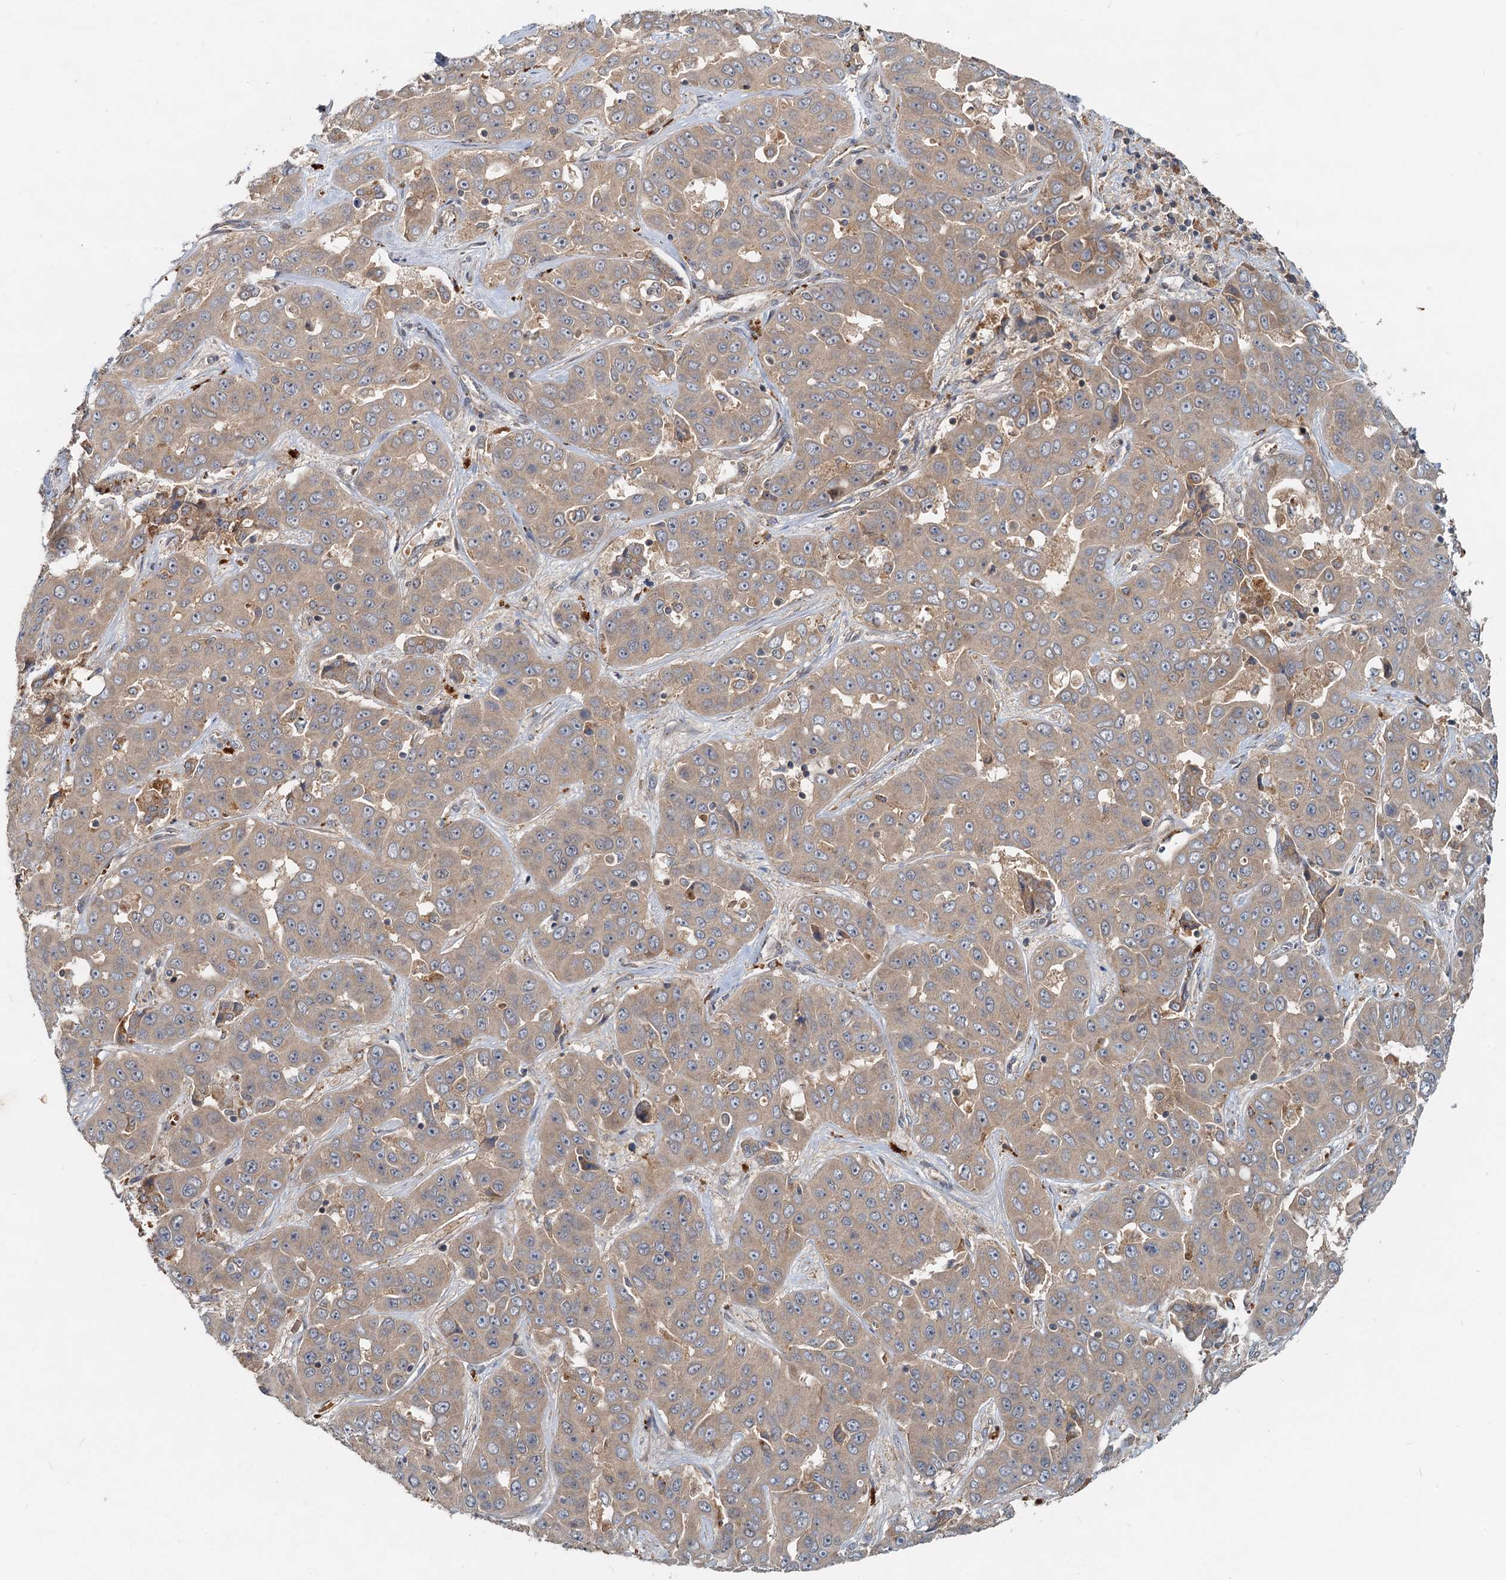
{"staining": {"intensity": "weak", "quantity": ">75%", "location": "cytoplasmic/membranous"}, "tissue": "liver cancer", "cell_type": "Tumor cells", "image_type": "cancer", "snomed": [{"axis": "morphology", "description": "Cholangiocarcinoma"}, {"axis": "topography", "description": "Liver"}], "caption": "A photomicrograph showing weak cytoplasmic/membranous positivity in approximately >75% of tumor cells in liver cancer (cholangiocarcinoma), as visualized by brown immunohistochemical staining.", "gene": "CEP68", "patient": {"sex": "female", "age": 52}}